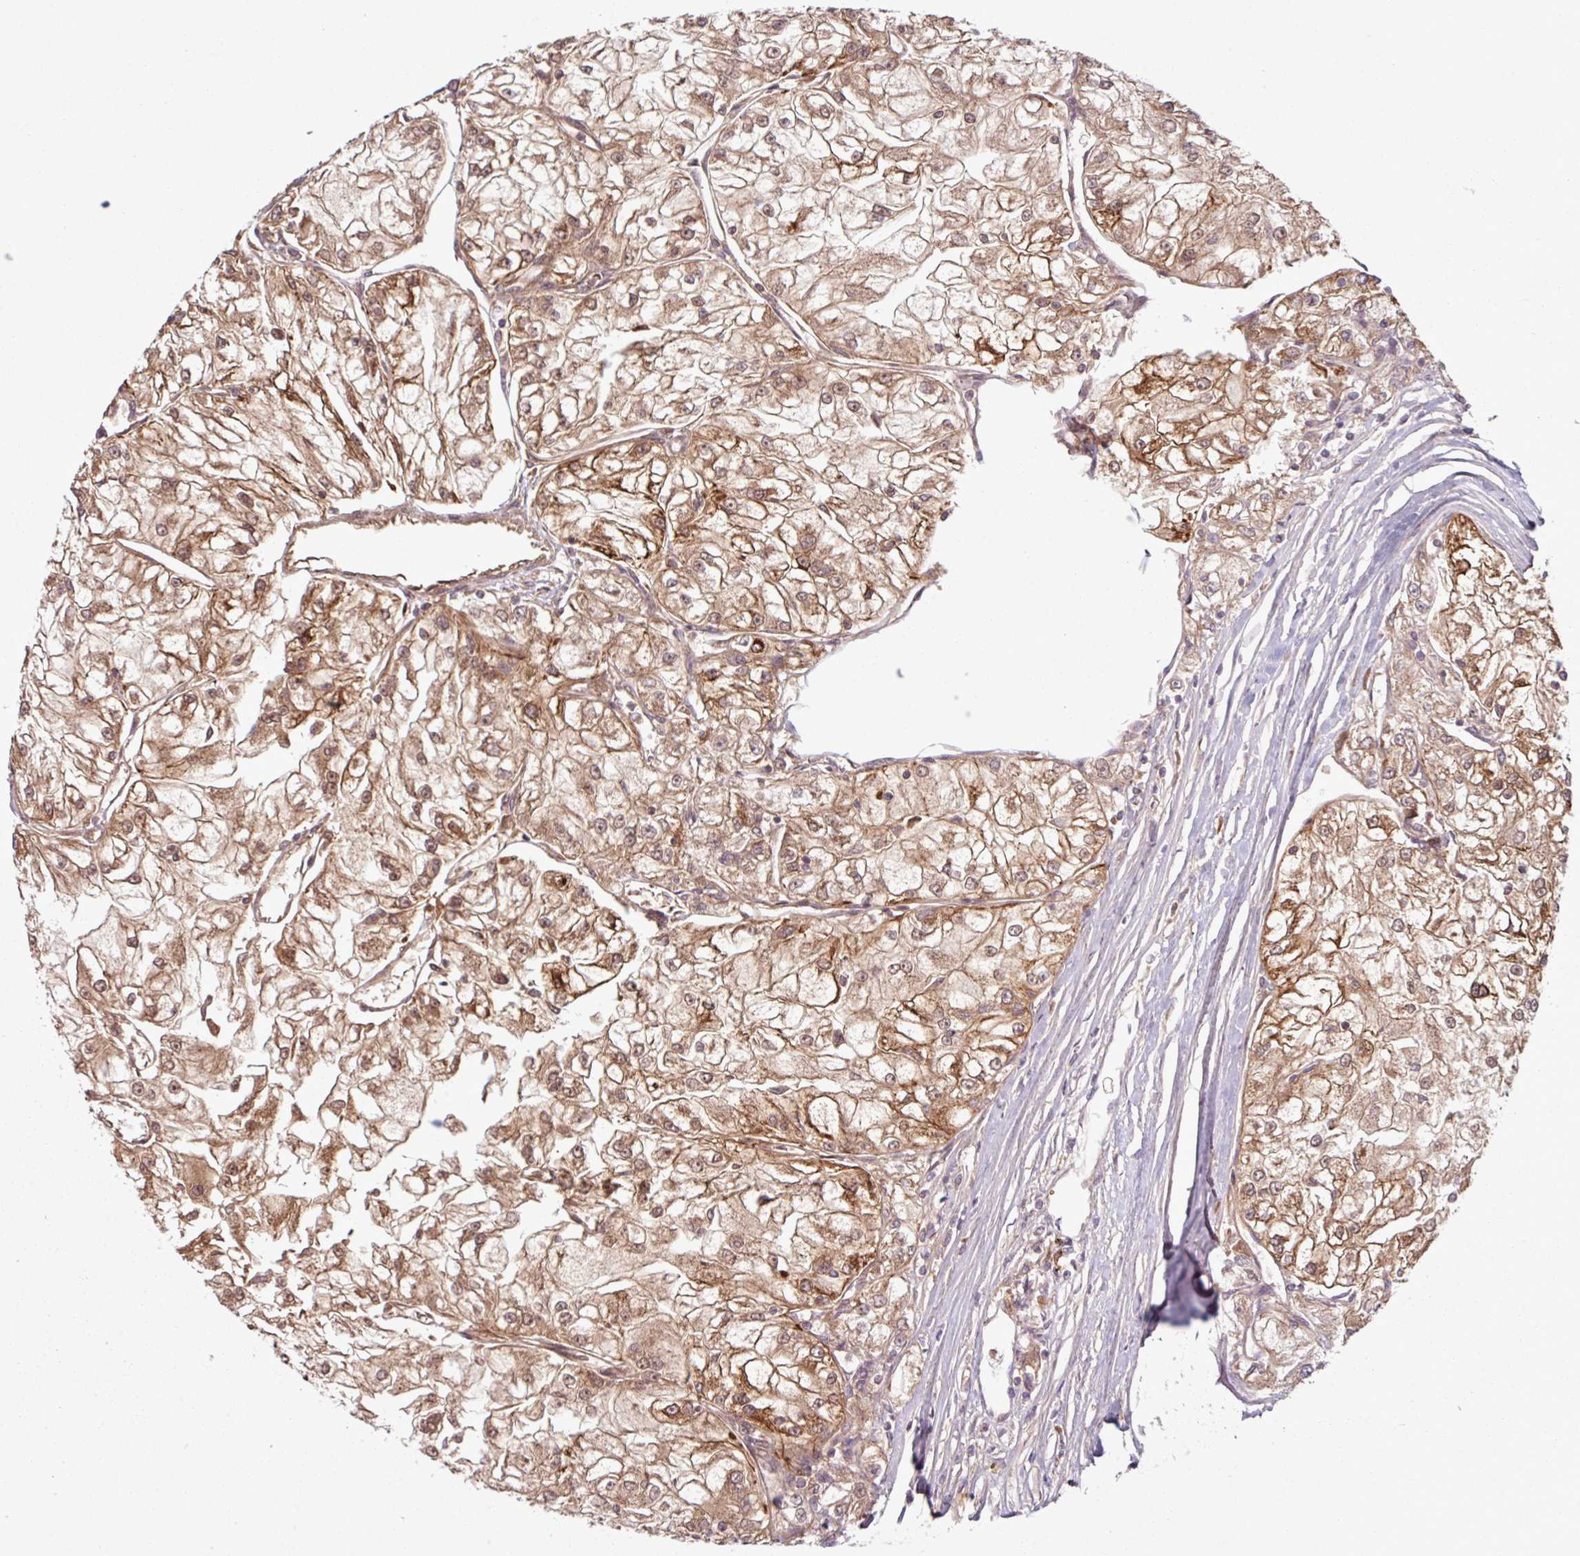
{"staining": {"intensity": "moderate", "quantity": ">75%", "location": "cytoplasmic/membranous"}, "tissue": "renal cancer", "cell_type": "Tumor cells", "image_type": "cancer", "snomed": [{"axis": "morphology", "description": "Adenocarcinoma, NOS"}, {"axis": "topography", "description": "Kidney"}], "caption": "Immunohistochemical staining of renal cancer (adenocarcinoma) shows moderate cytoplasmic/membranous protein positivity in approximately >75% of tumor cells.", "gene": "C4B", "patient": {"sex": "female", "age": 72}}